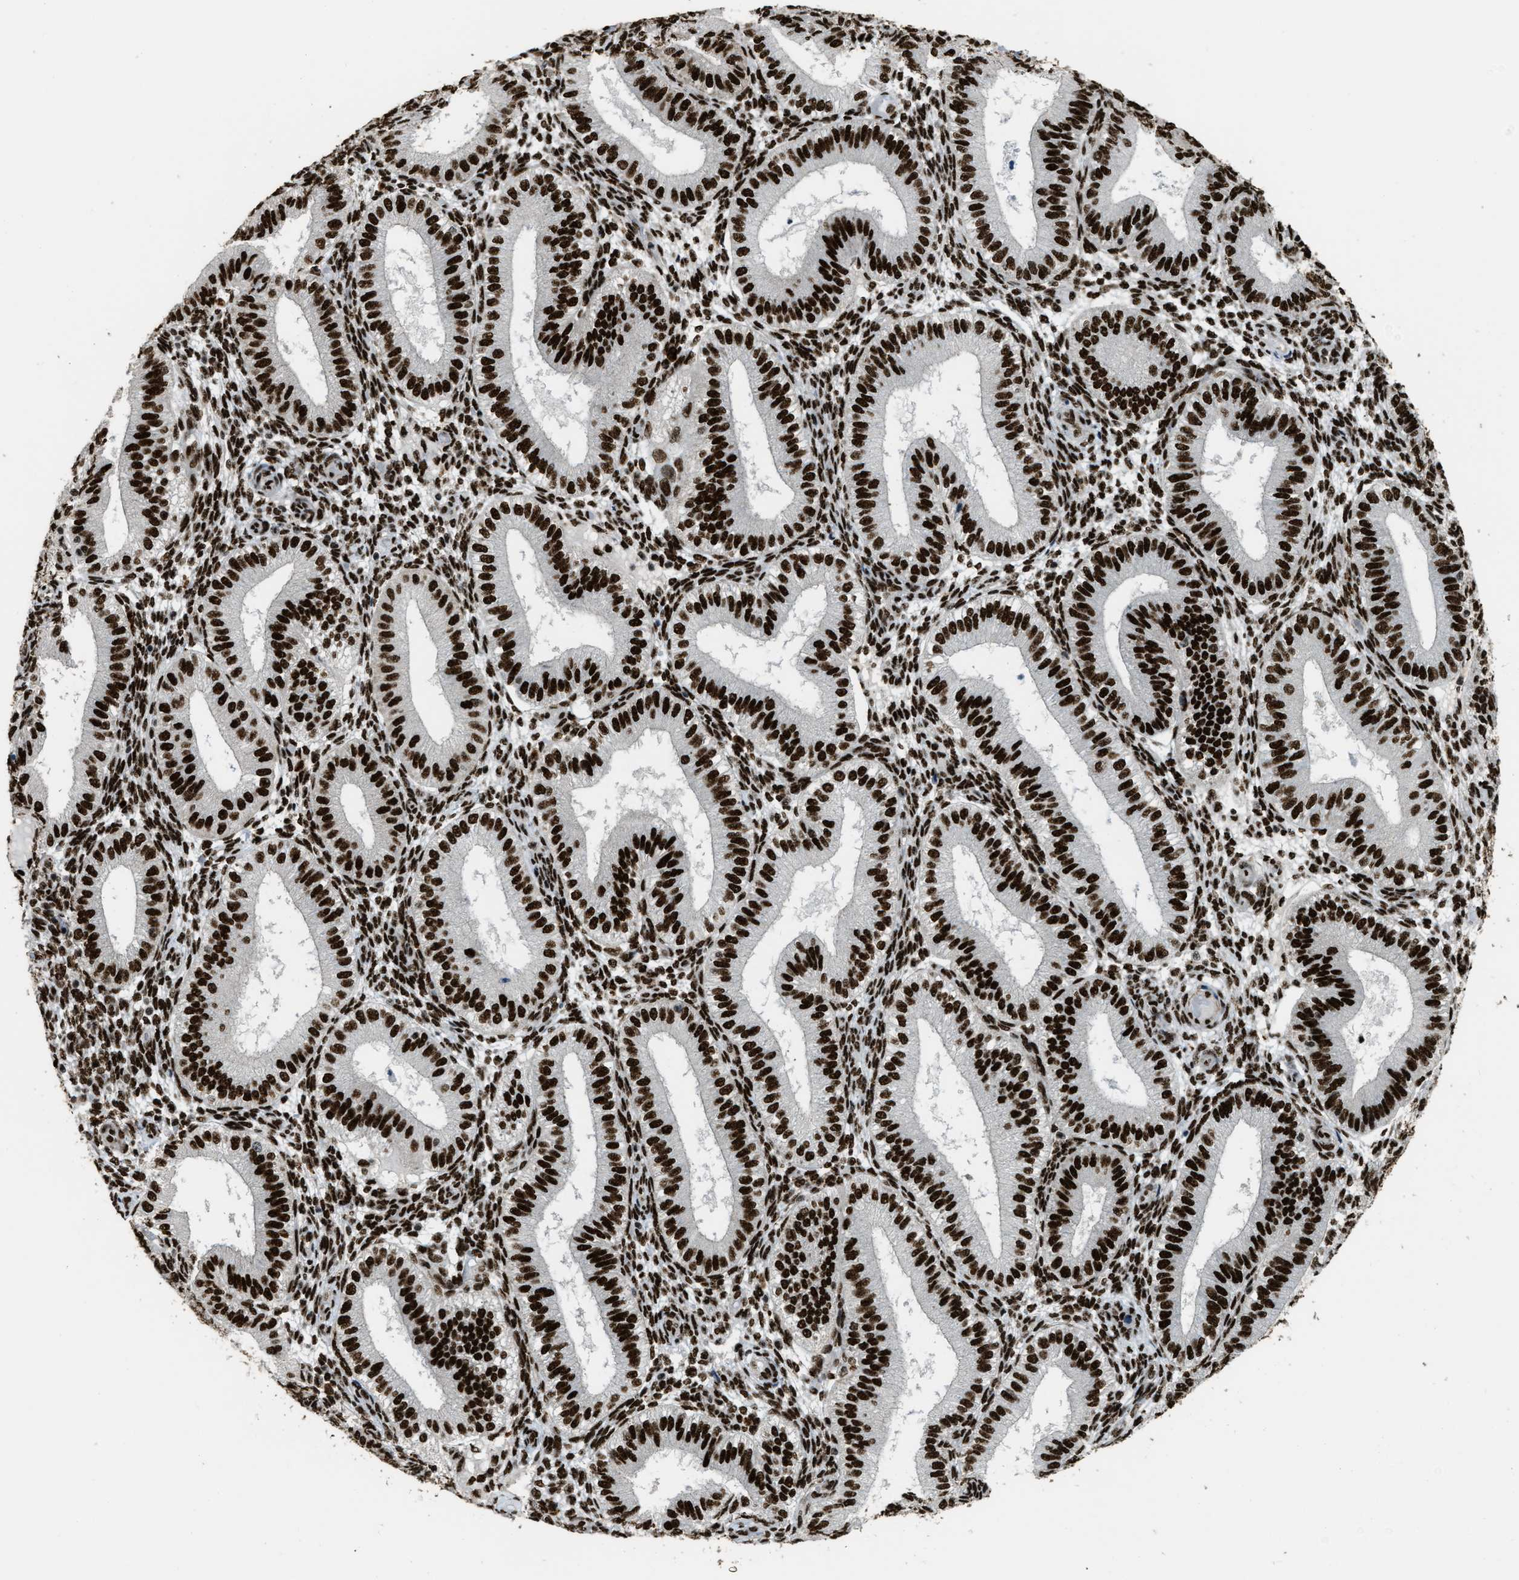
{"staining": {"intensity": "strong", "quantity": ">75%", "location": "nuclear"}, "tissue": "endometrium", "cell_type": "Cells in endometrial stroma", "image_type": "normal", "snomed": [{"axis": "morphology", "description": "Normal tissue, NOS"}, {"axis": "topography", "description": "Endometrium"}], "caption": "DAB immunohistochemical staining of benign endometrium exhibits strong nuclear protein positivity in about >75% of cells in endometrial stroma.", "gene": "NUMA1", "patient": {"sex": "female", "age": 39}}